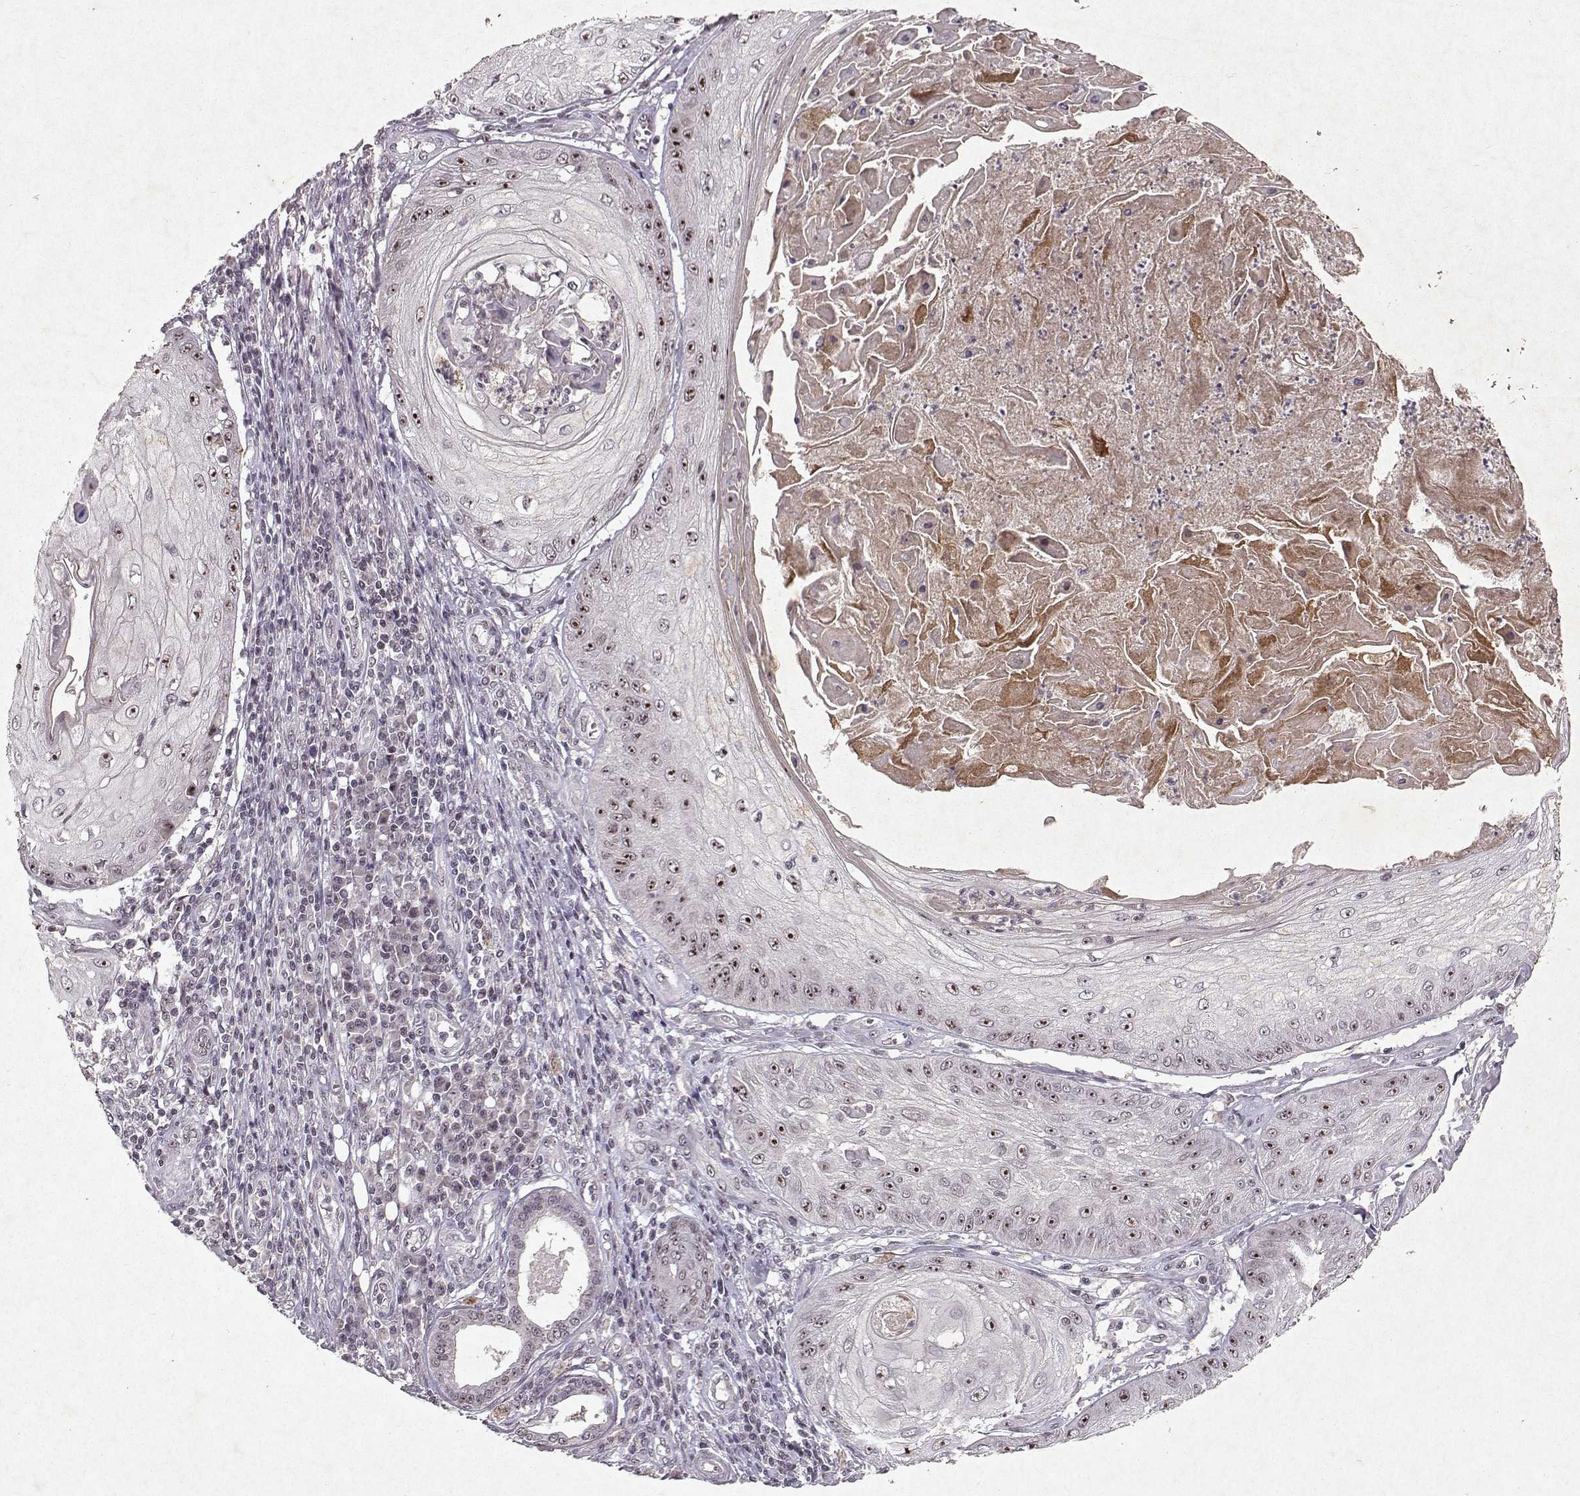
{"staining": {"intensity": "strong", "quantity": ">75%", "location": "nuclear"}, "tissue": "skin cancer", "cell_type": "Tumor cells", "image_type": "cancer", "snomed": [{"axis": "morphology", "description": "Squamous cell carcinoma, NOS"}, {"axis": "topography", "description": "Skin"}], "caption": "Tumor cells demonstrate high levels of strong nuclear expression in approximately >75% of cells in human skin squamous cell carcinoma. (Stains: DAB in brown, nuclei in blue, Microscopy: brightfield microscopy at high magnification).", "gene": "DDX56", "patient": {"sex": "male", "age": 70}}